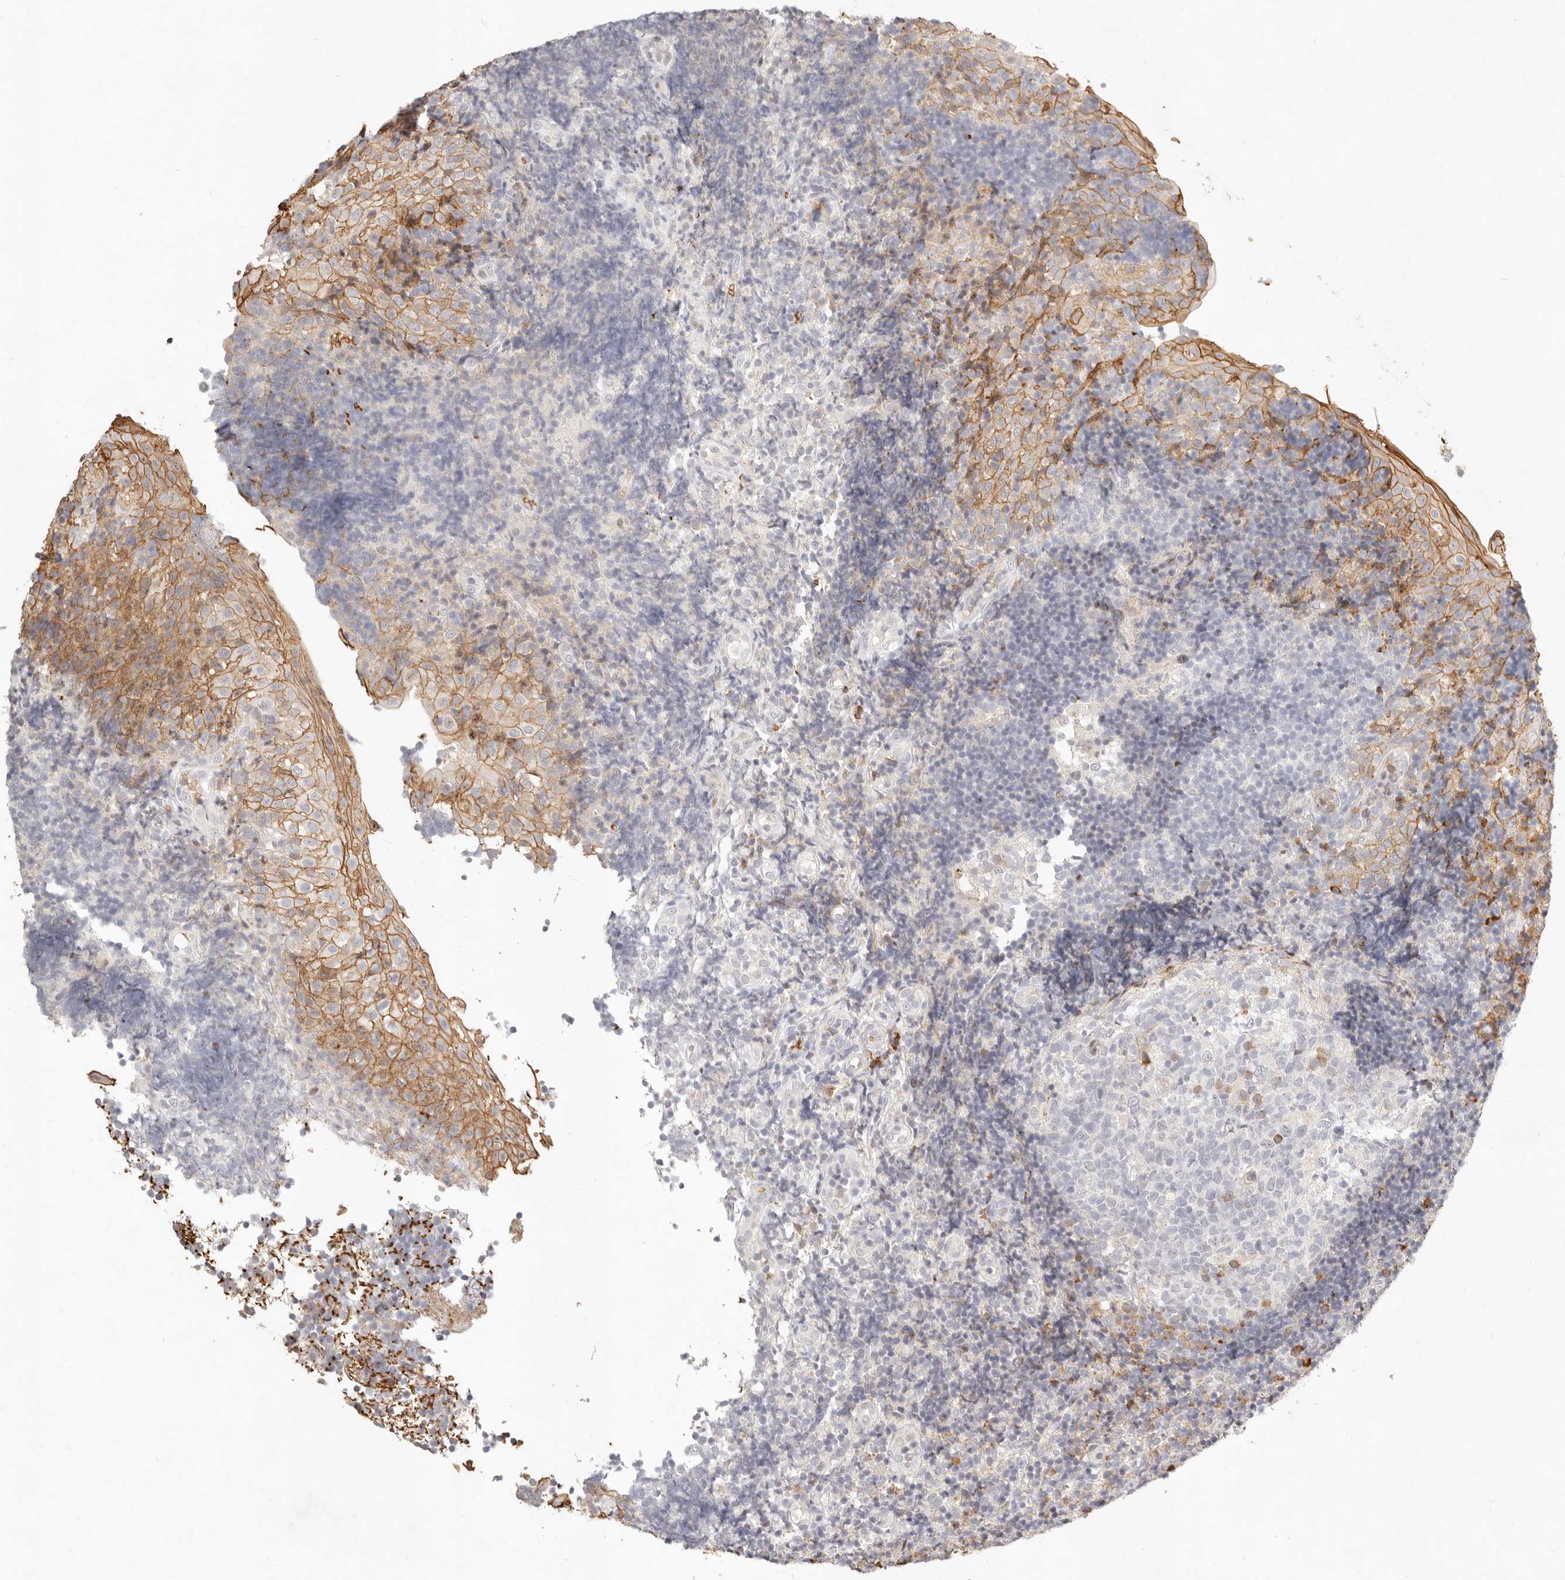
{"staining": {"intensity": "moderate", "quantity": "<25%", "location": "cytoplasmic/membranous"}, "tissue": "tonsil", "cell_type": "Germinal center cells", "image_type": "normal", "snomed": [{"axis": "morphology", "description": "Normal tissue, NOS"}, {"axis": "topography", "description": "Tonsil"}], "caption": "Approximately <25% of germinal center cells in normal human tonsil show moderate cytoplasmic/membranous protein expression as visualized by brown immunohistochemical staining.", "gene": "C1orf127", "patient": {"sex": "female", "age": 40}}